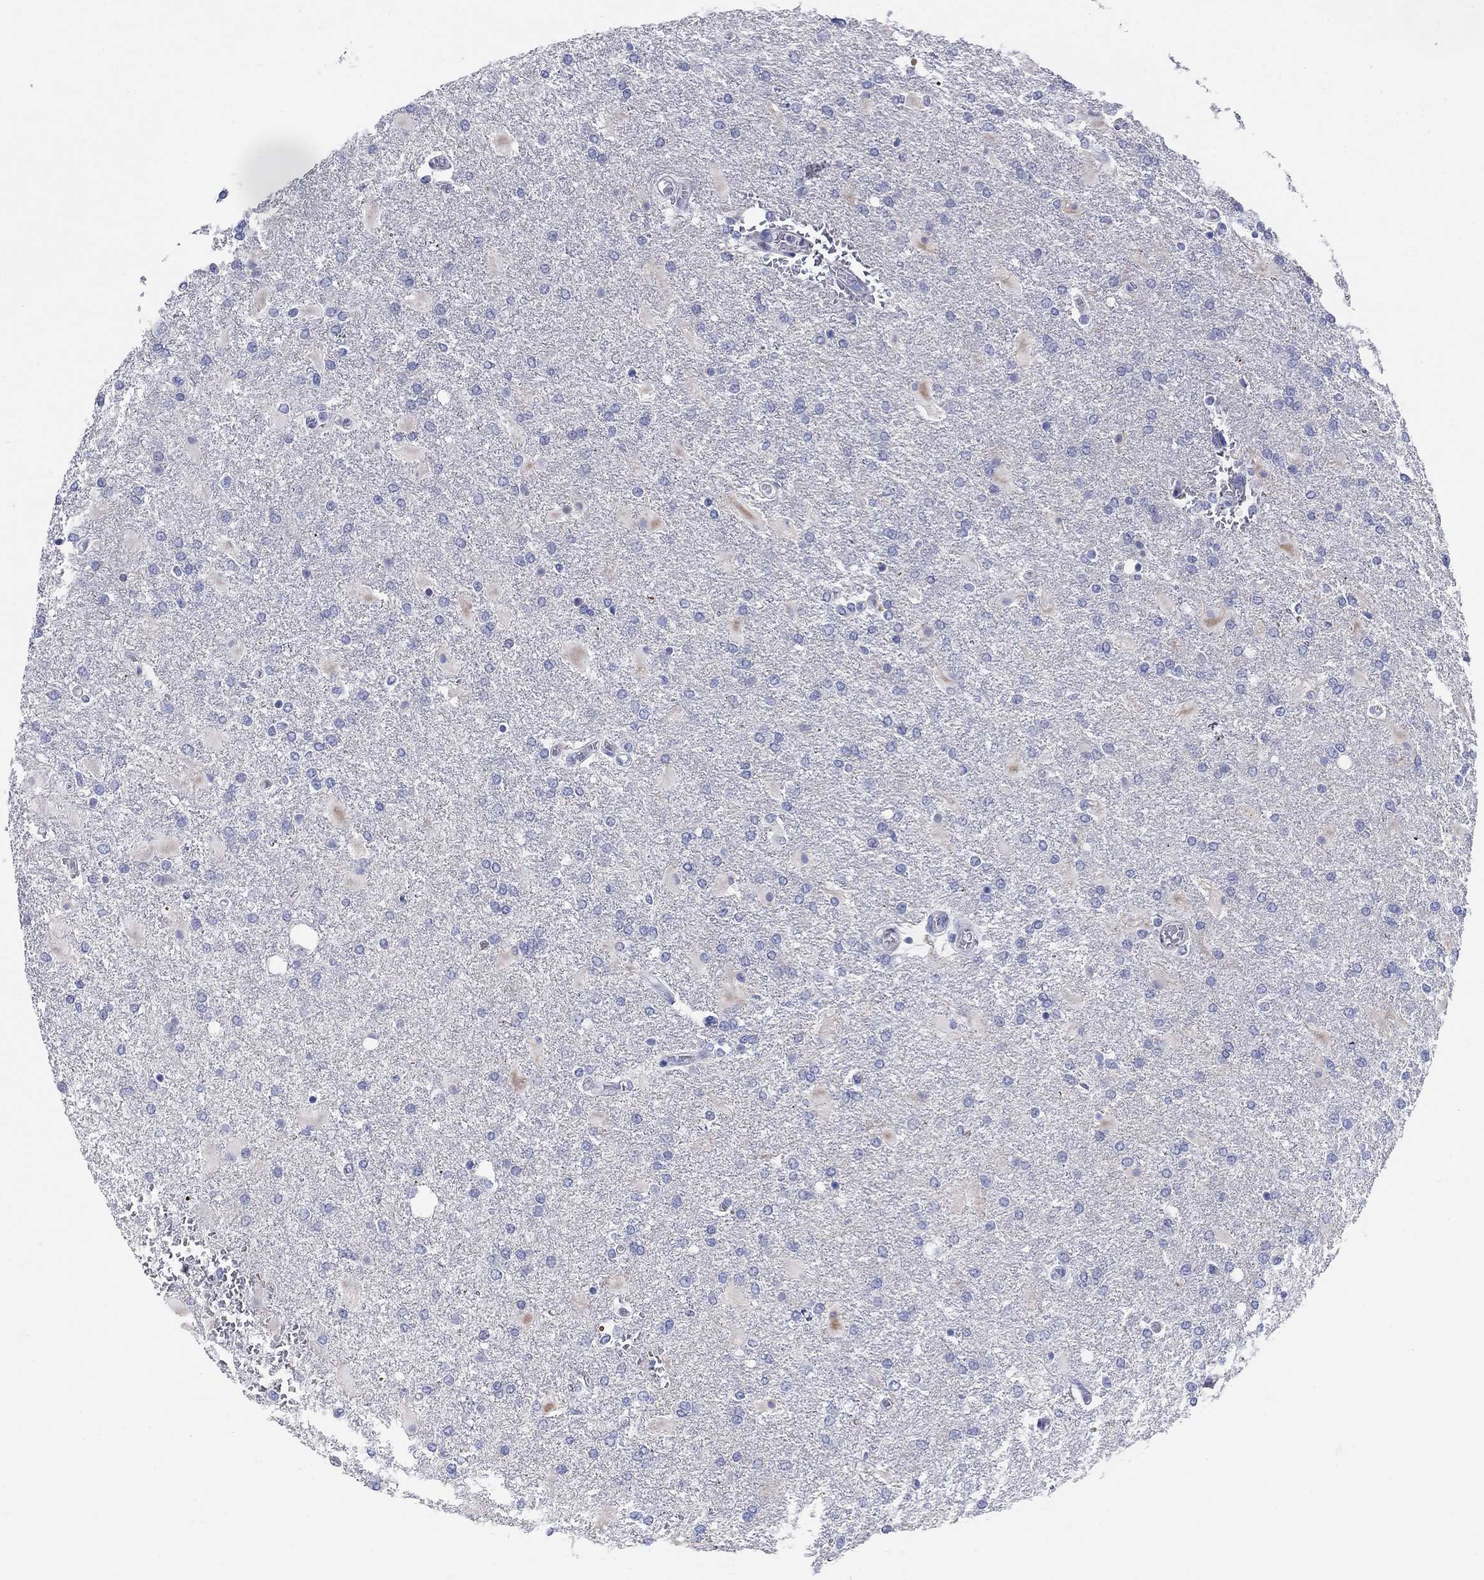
{"staining": {"intensity": "negative", "quantity": "none", "location": "none"}, "tissue": "glioma", "cell_type": "Tumor cells", "image_type": "cancer", "snomed": [{"axis": "morphology", "description": "Glioma, malignant, High grade"}, {"axis": "topography", "description": "Cerebral cortex"}], "caption": "IHC image of neoplastic tissue: human malignant glioma (high-grade) stained with DAB demonstrates no significant protein expression in tumor cells. (Stains: DAB immunohistochemistry (IHC) with hematoxylin counter stain, Microscopy: brightfield microscopy at high magnification).", "gene": "HEATR4", "patient": {"sex": "male", "age": 79}}